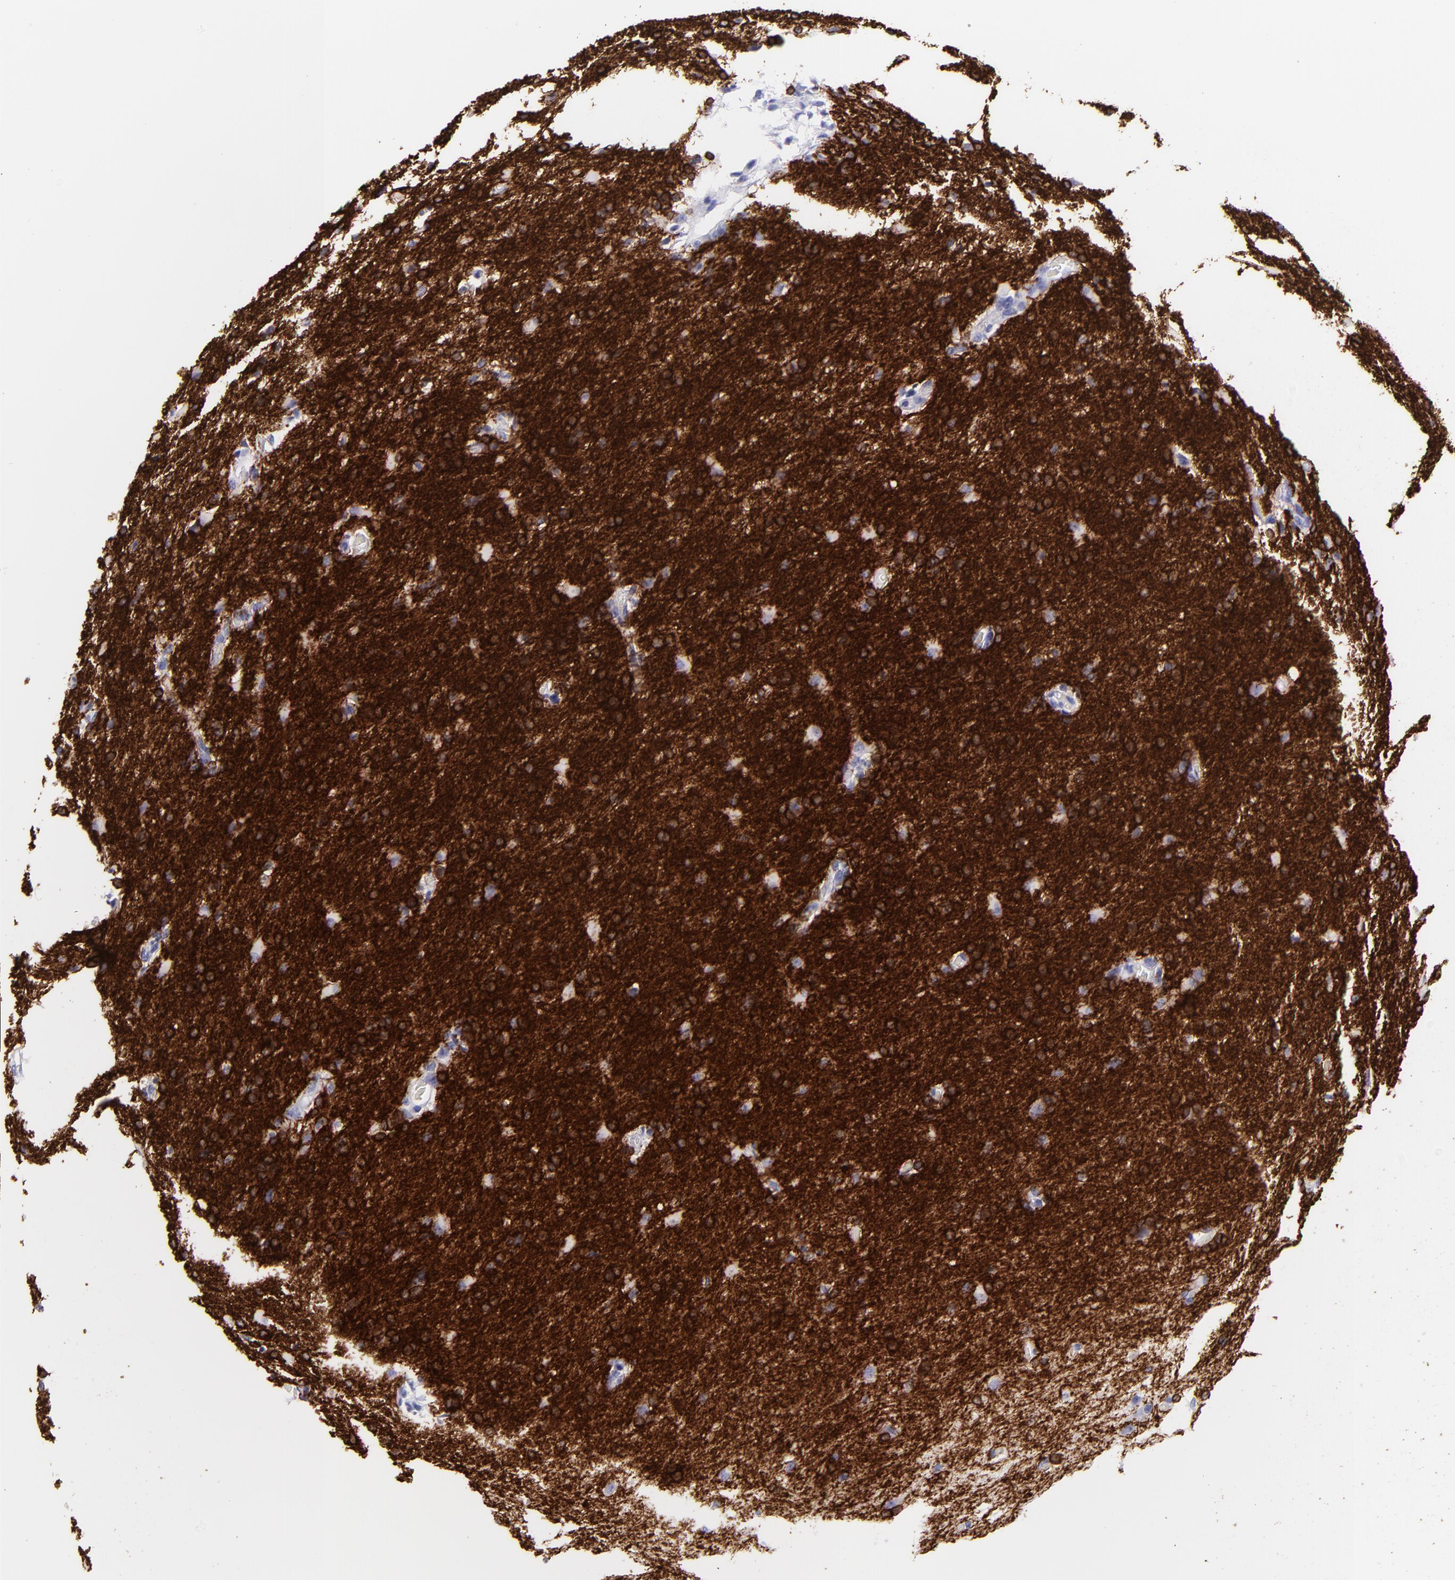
{"staining": {"intensity": "strong", "quantity": ">75%", "location": "cytoplasmic/membranous"}, "tissue": "glioma", "cell_type": "Tumor cells", "image_type": "cancer", "snomed": [{"axis": "morphology", "description": "Glioma, malignant, High grade"}, {"axis": "topography", "description": "Brain"}], "caption": "Immunohistochemistry (IHC) micrograph of human high-grade glioma (malignant) stained for a protein (brown), which exhibits high levels of strong cytoplasmic/membranous staining in approximately >75% of tumor cells.", "gene": "CNP", "patient": {"sex": "male", "age": 68}}